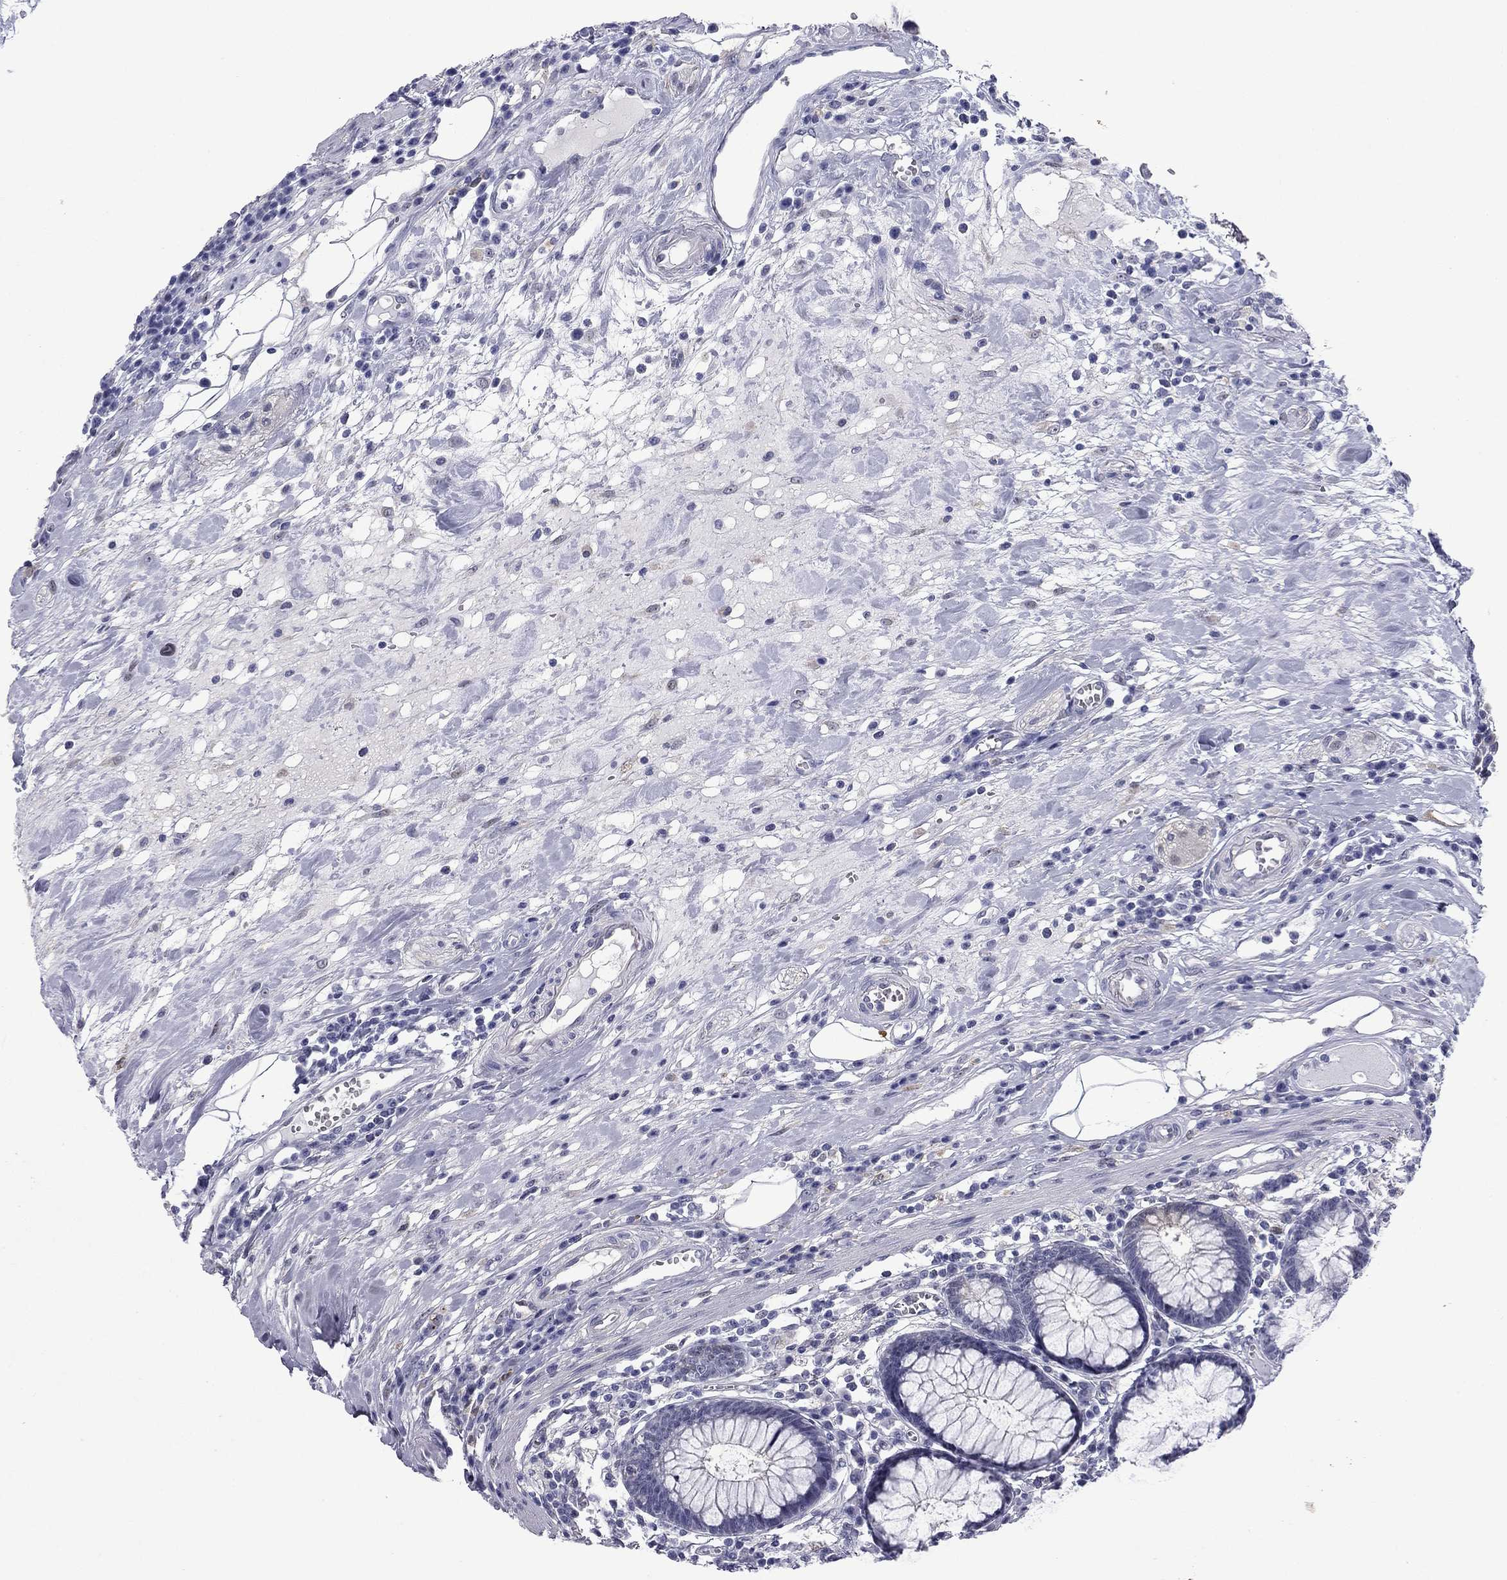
{"staining": {"intensity": "negative", "quantity": "none", "location": "none"}, "tissue": "colon", "cell_type": "Endothelial cells", "image_type": "normal", "snomed": [{"axis": "morphology", "description": "Normal tissue, NOS"}, {"axis": "topography", "description": "Colon"}], "caption": "High magnification brightfield microscopy of benign colon stained with DAB (3,3'-diaminobenzidine) (brown) and counterstained with hematoxylin (blue): endothelial cells show no significant staining.", "gene": "BCL2L14", "patient": {"sex": "male", "age": 65}}